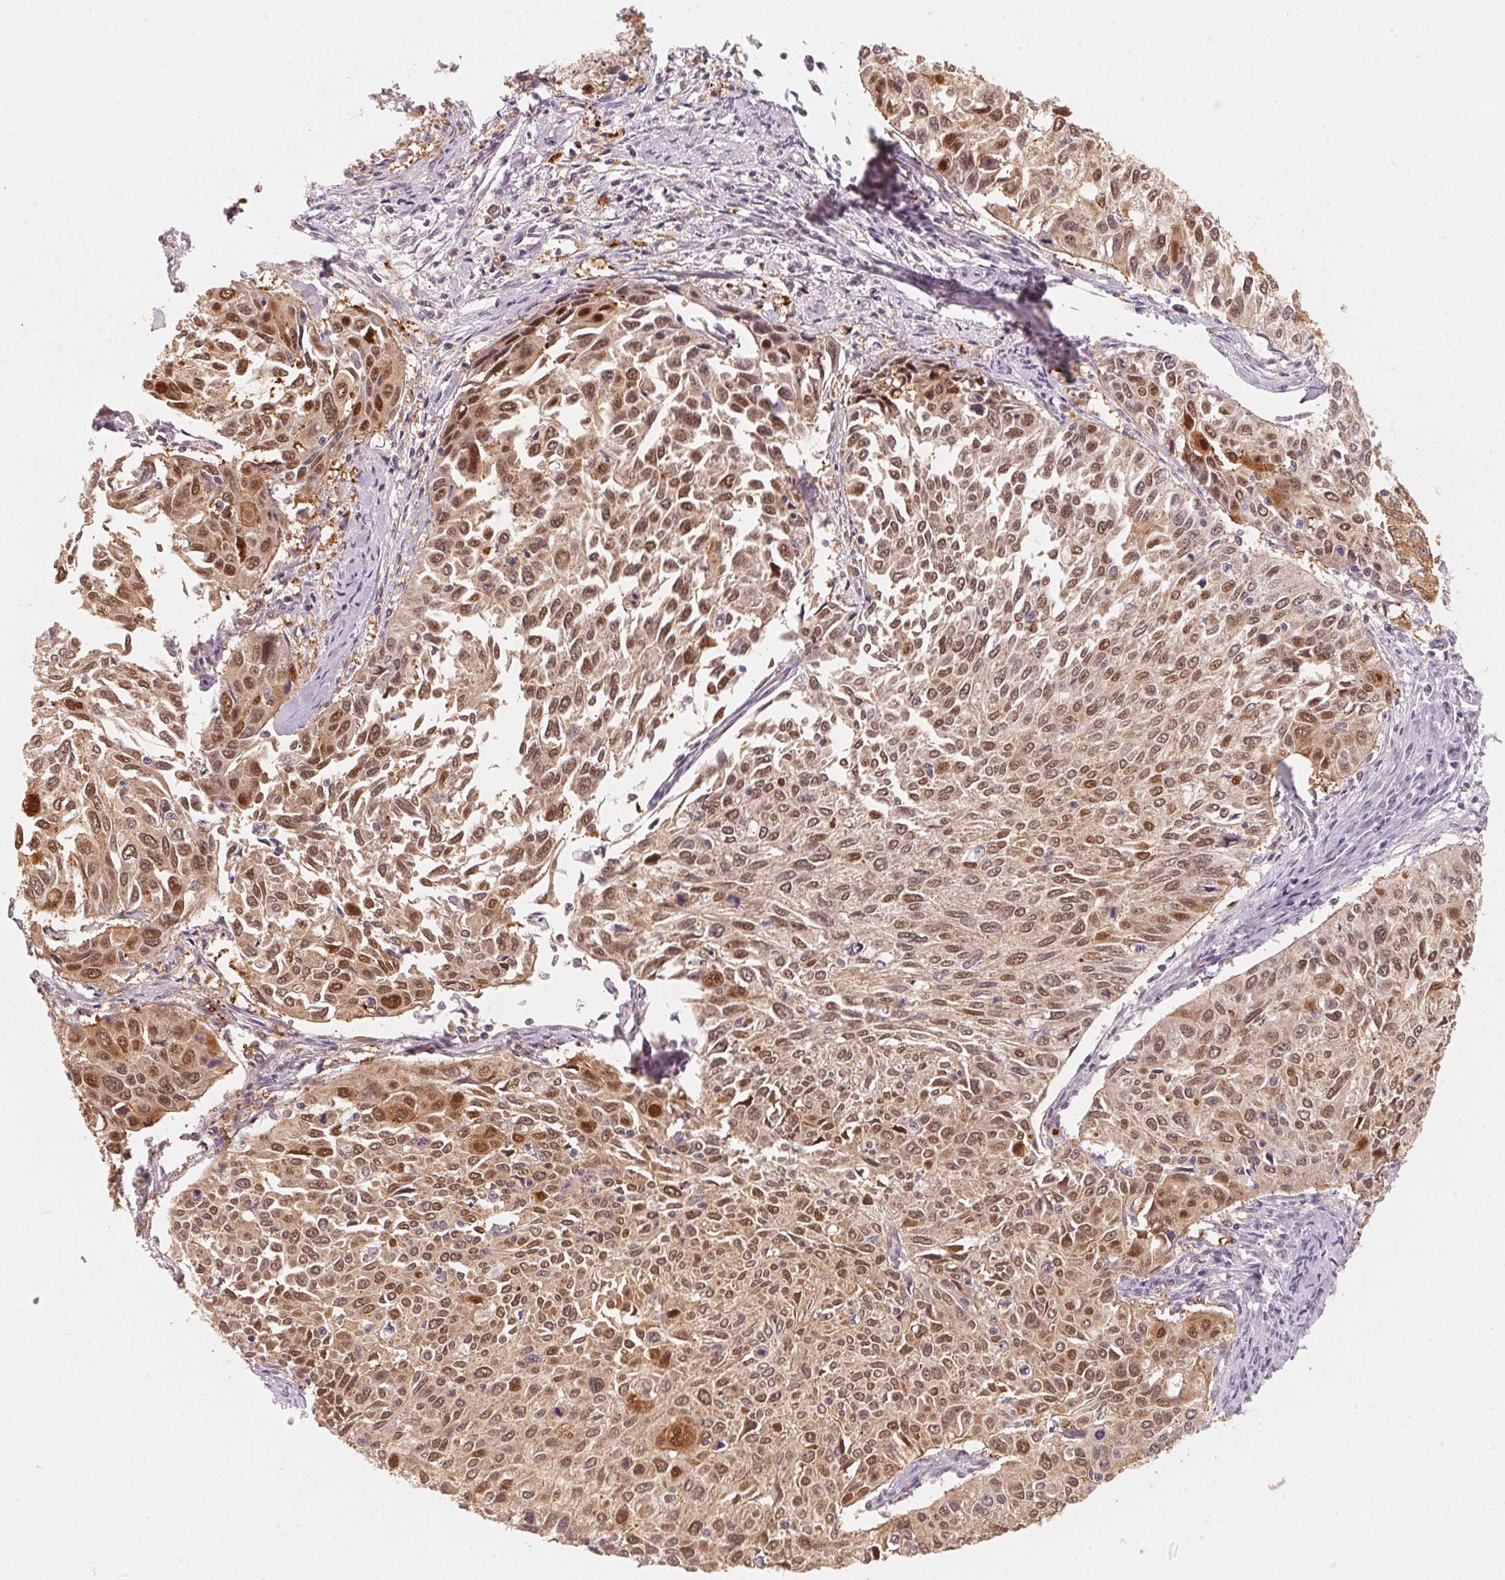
{"staining": {"intensity": "moderate", "quantity": ">75%", "location": "cytoplasmic/membranous,nuclear"}, "tissue": "cervical cancer", "cell_type": "Tumor cells", "image_type": "cancer", "snomed": [{"axis": "morphology", "description": "Squamous cell carcinoma, NOS"}, {"axis": "topography", "description": "Cervix"}], "caption": "Protein expression analysis of cervical cancer exhibits moderate cytoplasmic/membranous and nuclear positivity in approximately >75% of tumor cells.", "gene": "ARHGAP22", "patient": {"sex": "female", "age": 50}}